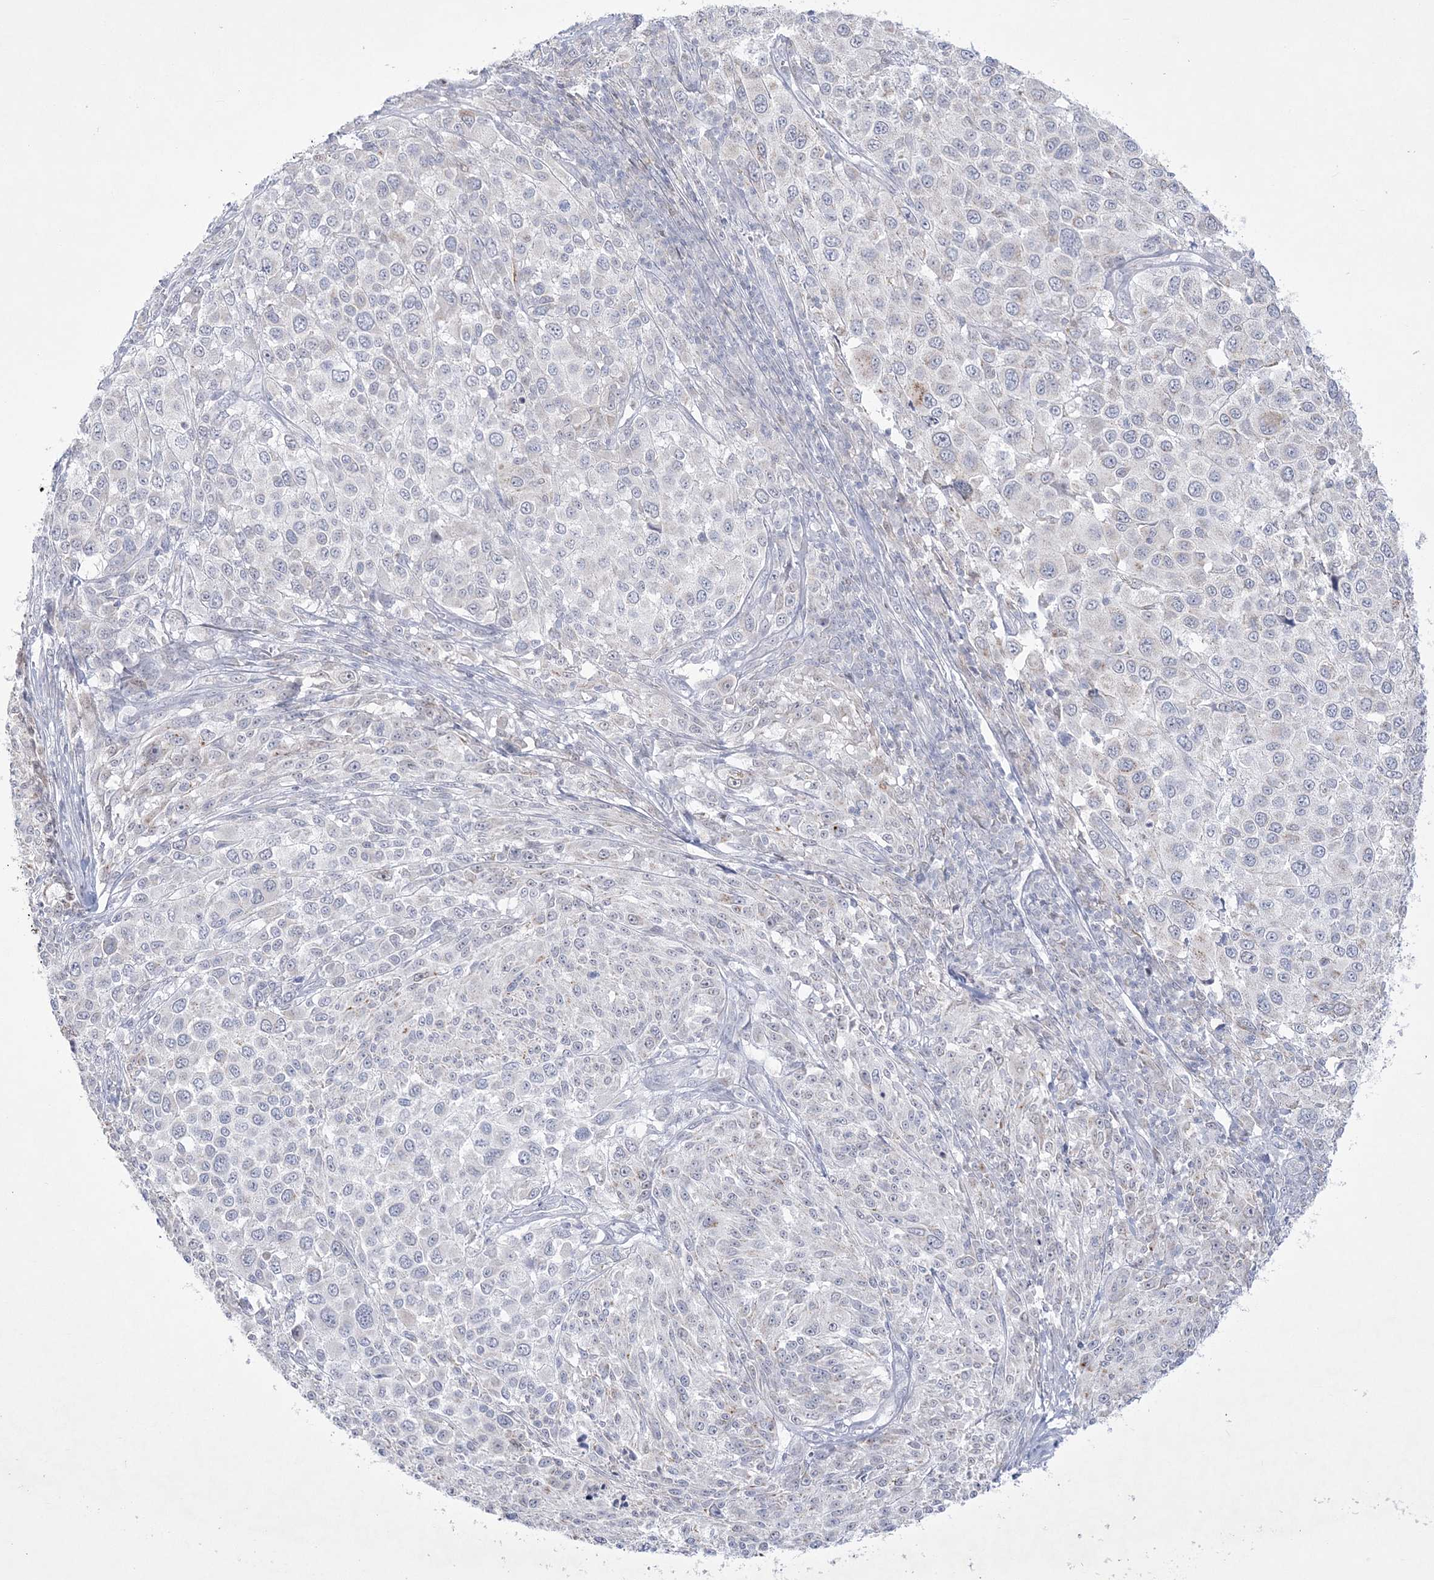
{"staining": {"intensity": "negative", "quantity": "none", "location": "none"}, "tissue": "melanoma", "cell_type": "Tumor cells", "image_type": "cancer", "snomed": [{"axis": "morphology", "description": "Malignant melanoma, NOS"}, {"axis": "topography", "description": "Skin of trunk"}], "caption": "Tumor cells show no significant staining in malignant melanoma.", "gene": "WDR27", "patient": {"sex": "male", "age": 71}}